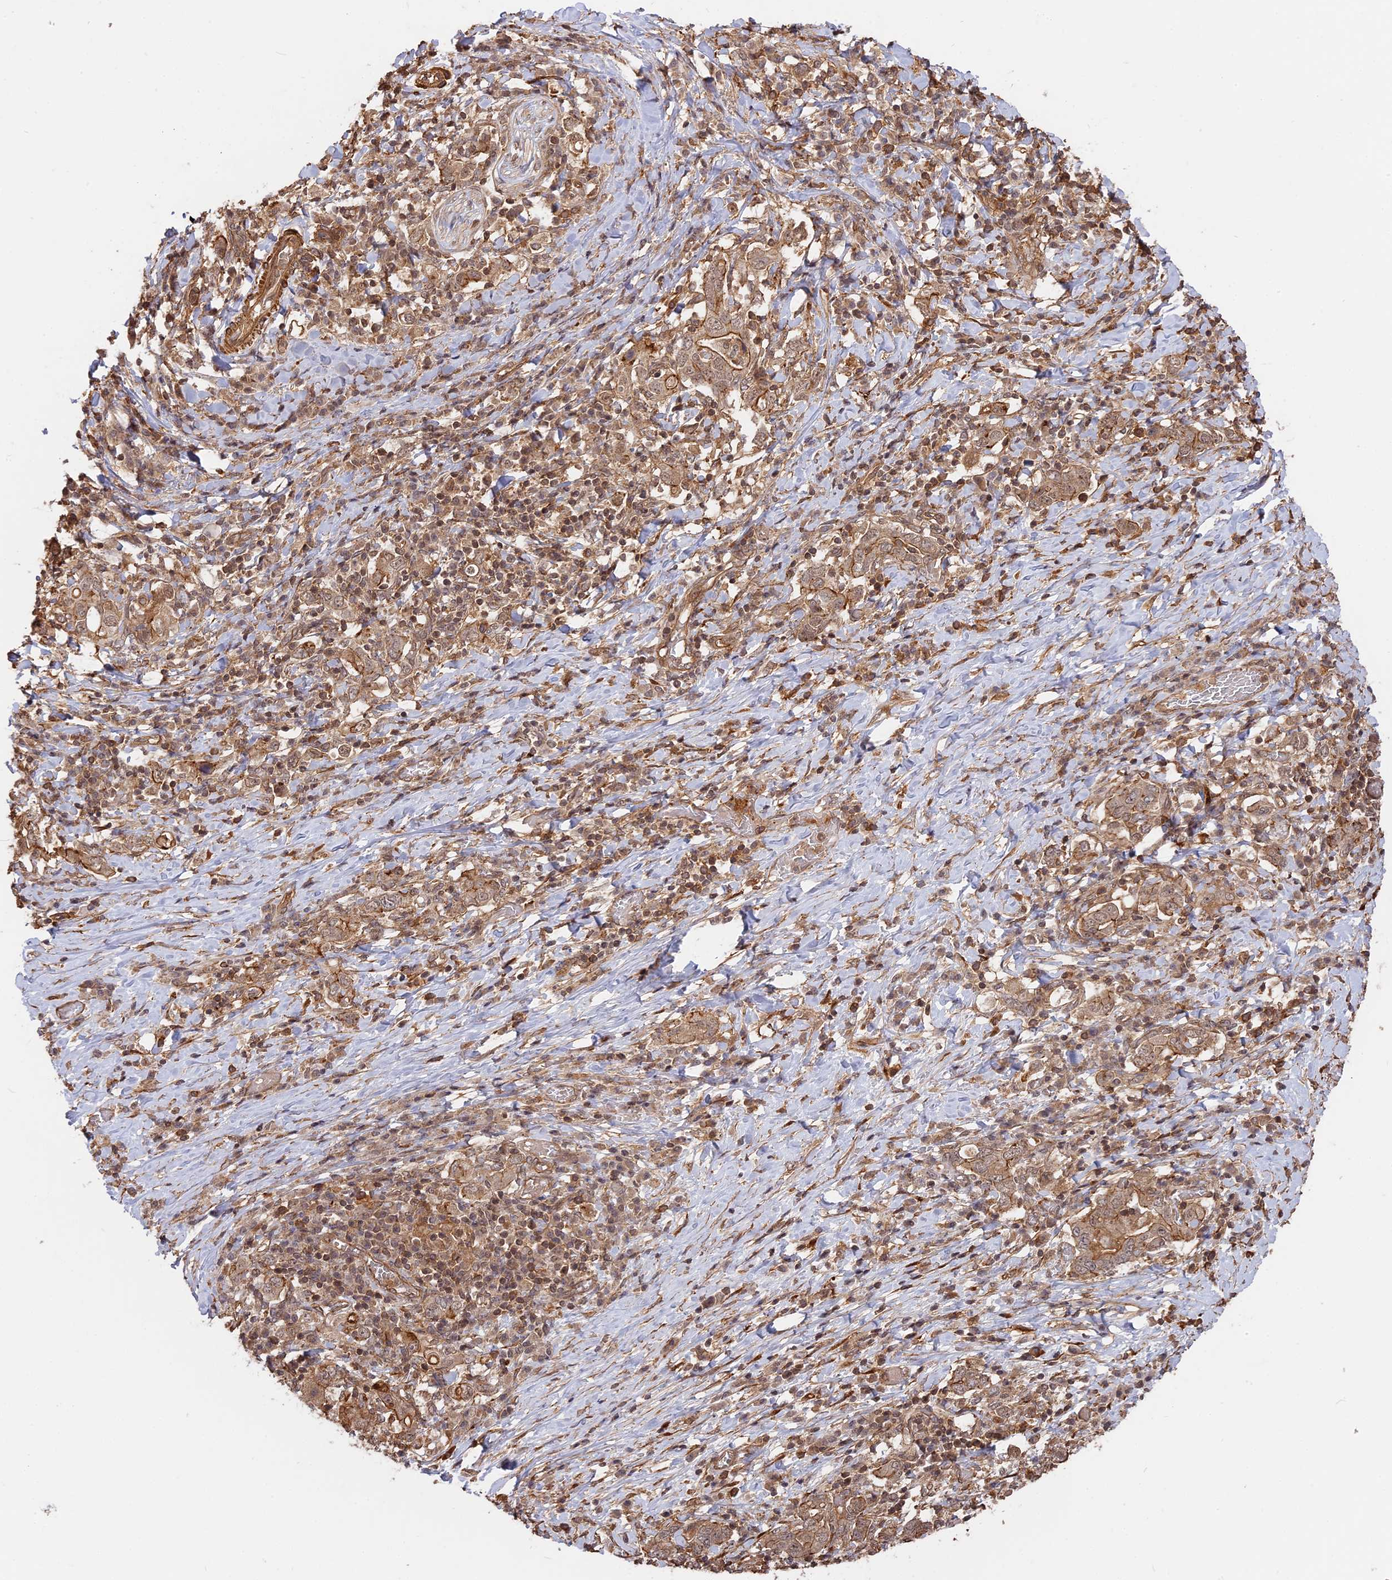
{"staining": {"intensity": "weak", "quantity": ">75%", "location": "cytoplasmic/membranous"}, "tissue": "stomach cancer", "cell_type": "Tumor cells", "image_type": "cancer", "snomed": [{"axis": "morphology", "description": "Adenocarcinoma, NOS"}, {"axis": "topography", "description": "Stomach, upper"}, {"axis": "topography", "description": "Stomach"}], "caption": "A histopathology image of stomach adenocarcinoma stained for a protein demonstrates weak cytoplasmic/membranous brown staining in tumor cells. The staining was performed using DAB (3,3'-diaminobenzidine) to visualize the protein expression in brown, while the nuclei were stained in blue with hematoxylin (Magnification: 20x).", "gene": "CCDC174", "patient": {"sex": "male", "age": 62}}